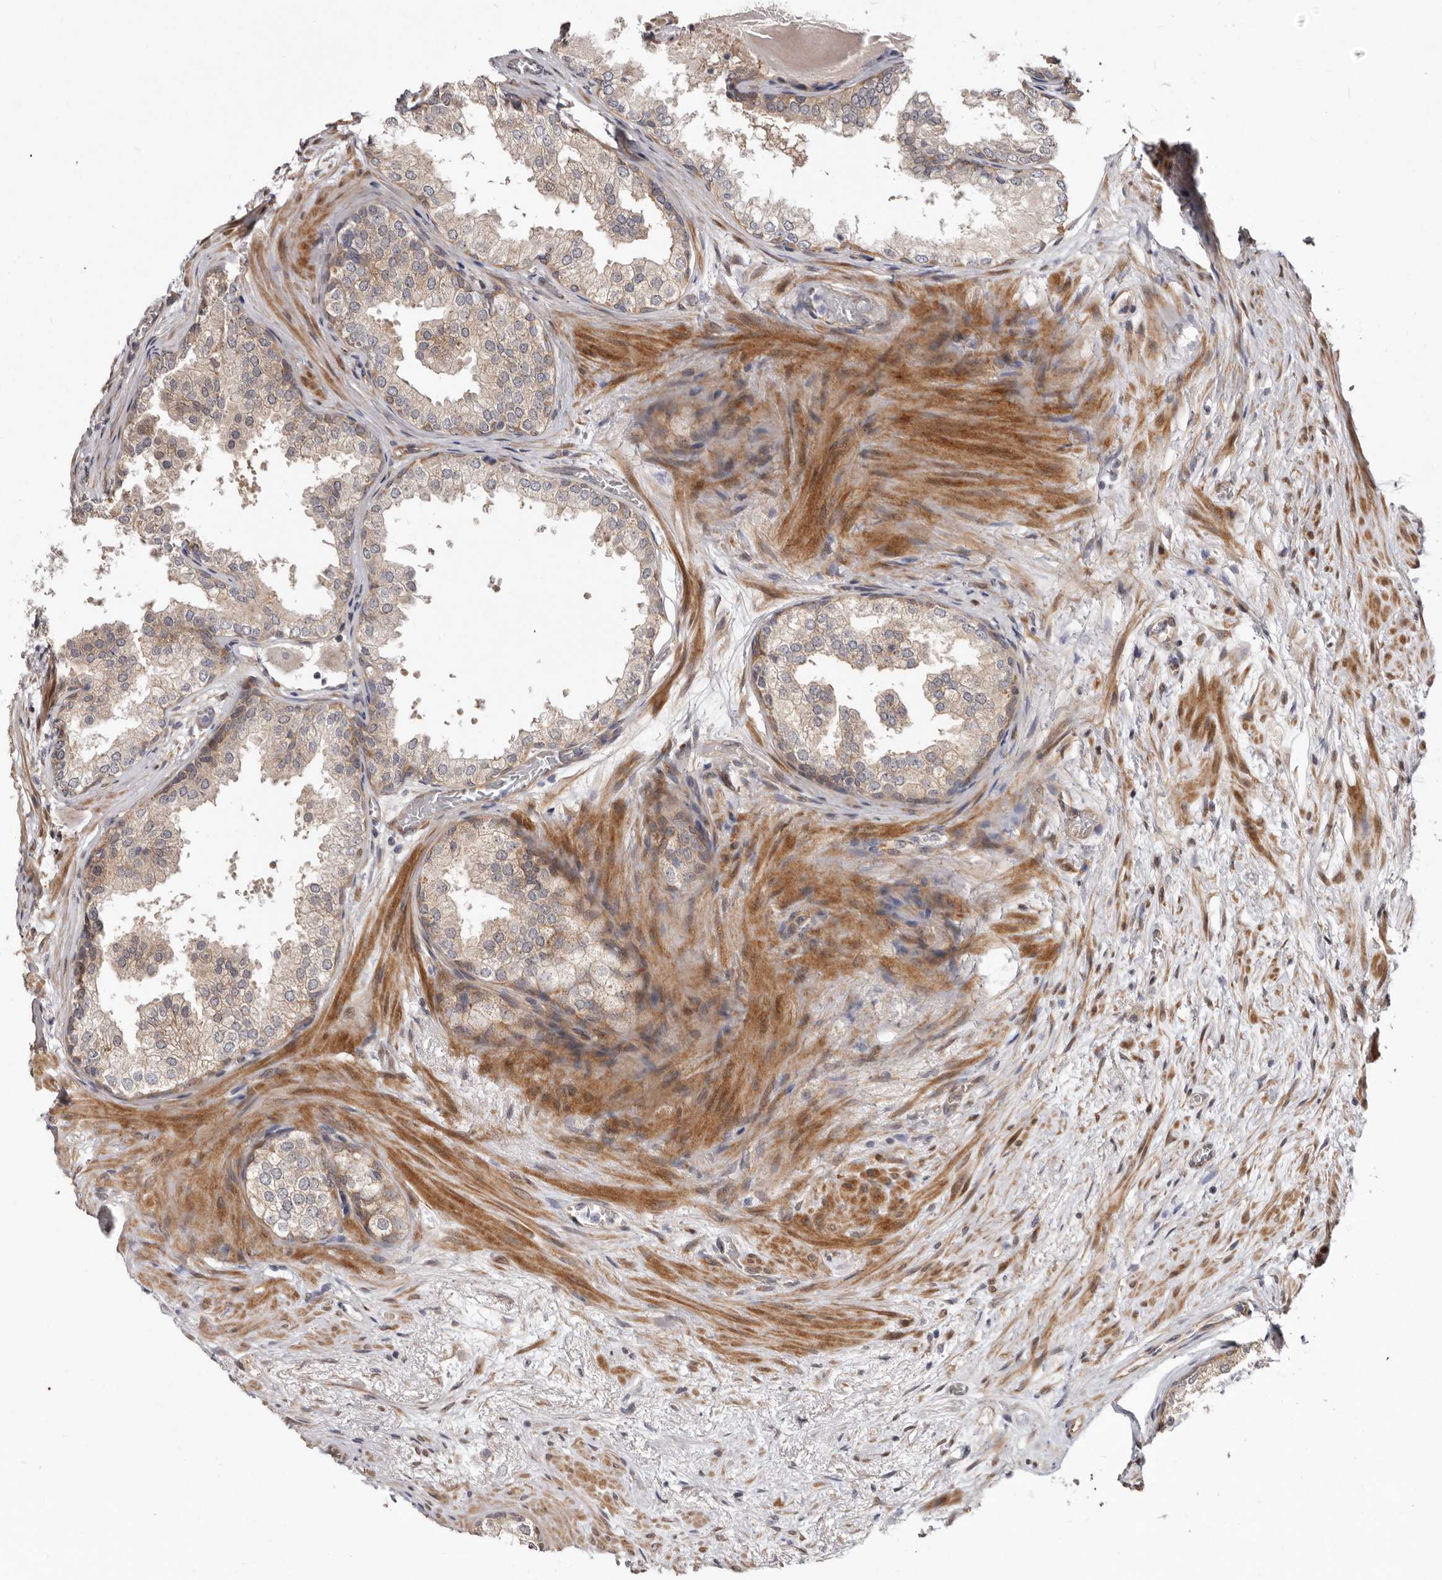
{"staining": {"intensity": "weak", "quantity": "25%-75%", "location": "cytoplasmic/membranous"}, "tissue": "prostate", "cell_type": "Glandular cells", "image_type": "normal", "snomed": [{"axis": "morphology", "description": "Normal tissue, NOS"}, {"axis": "topography", "description": "Prostate"}], "caption": "A brown stain labels weak cytoplasmic/membranous expression of a protein in glandular cells of benign prostate. The protein is shown in brown color, while the nuclei are stained blue.", "gene": "SBDS", "patient": {"sex": "male", "age": 48}}